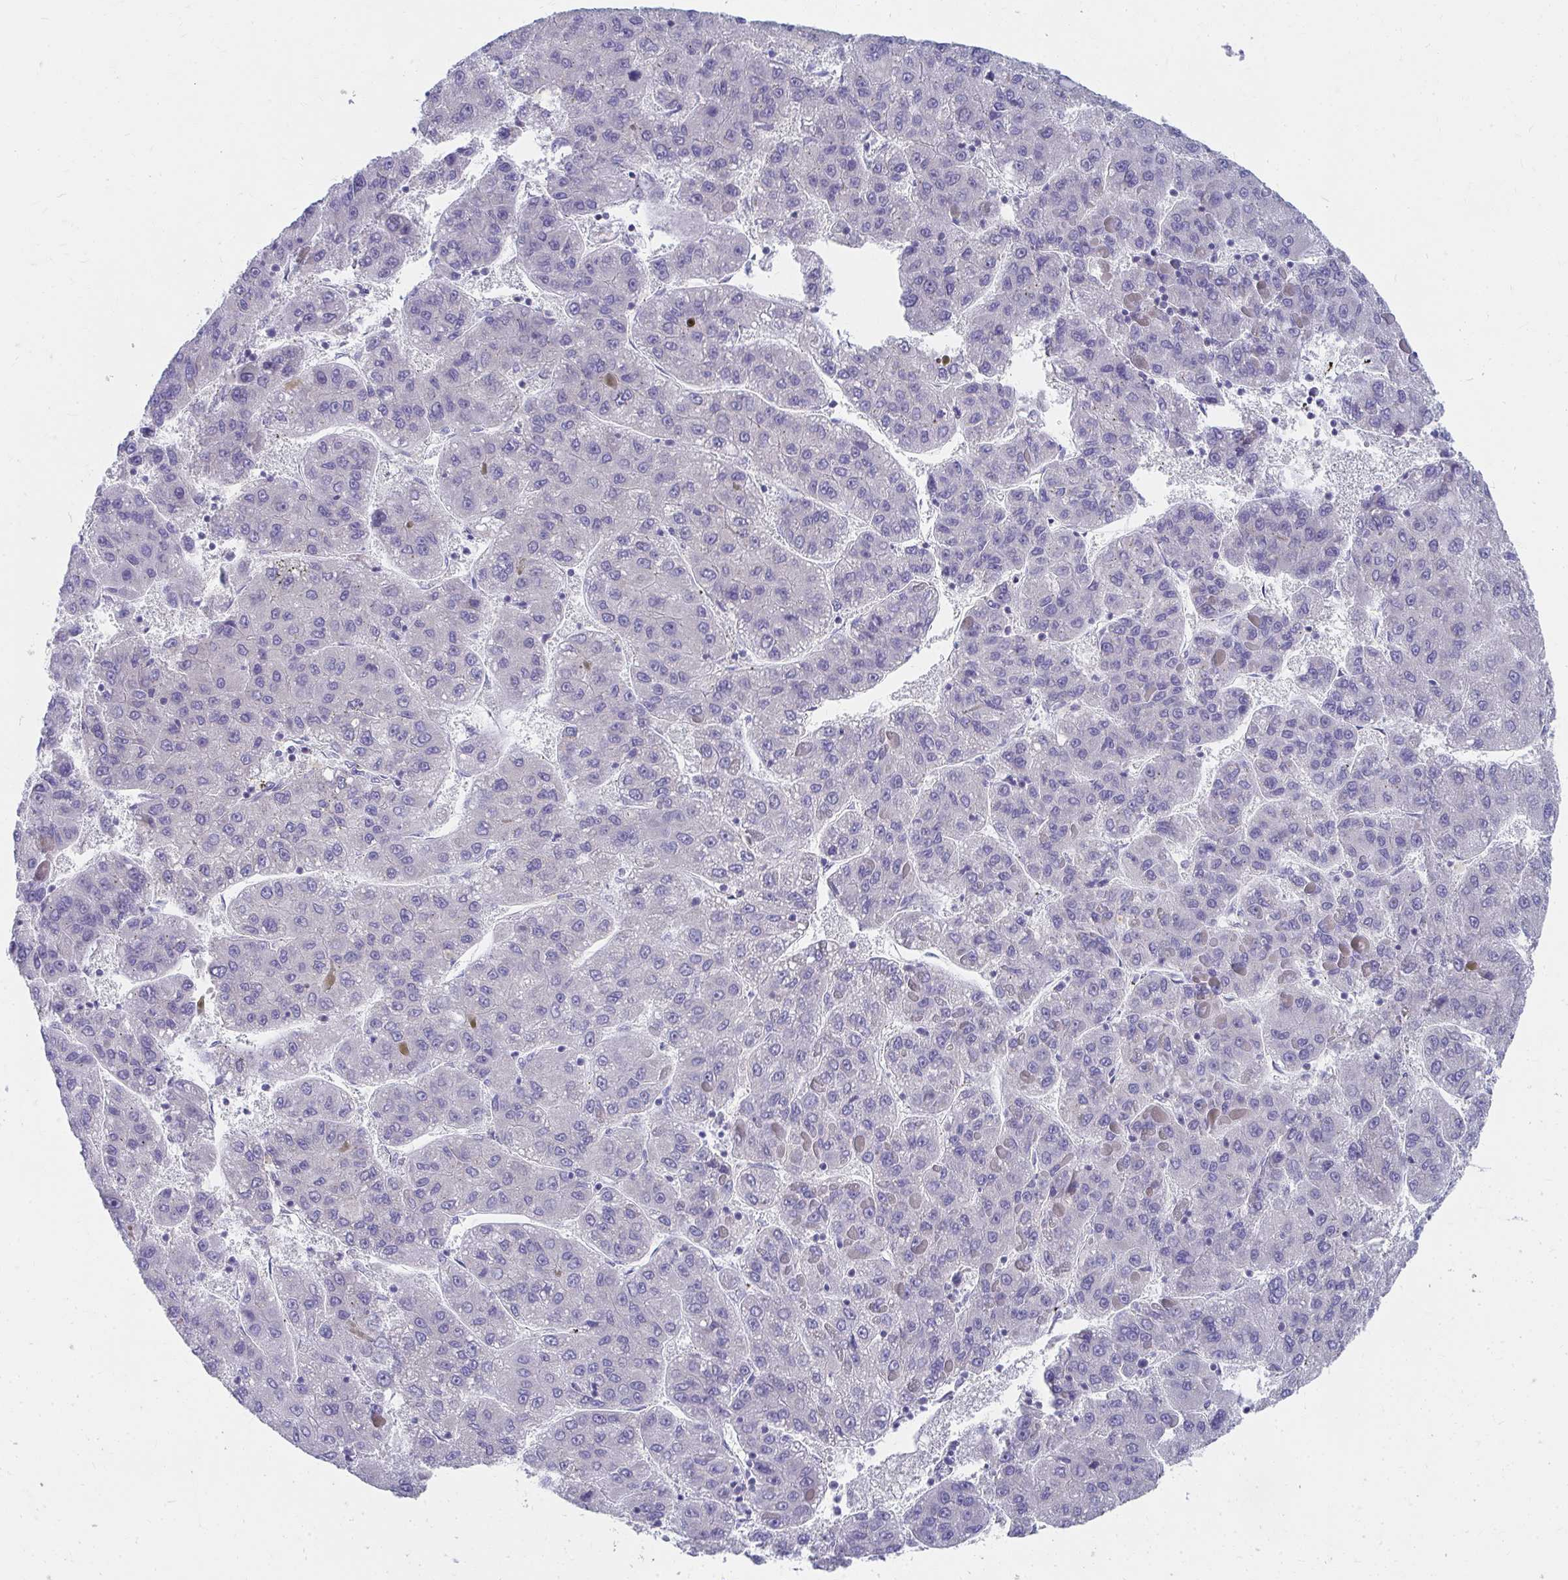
{"staining": {"intensity": "negative", "quantity": "none", "location": "none"}, "tissue": "liver cancer", "cell_type": "Tumor cells", "image_type": "cancer", "snomed": [{"axis": "morphology", "description": "Carcinoma, Hepatocellular, NOS"}, {"axis": "topography", "description": "Liver"}], "caption": "DAB immunohistochemical staining of human liver cancer exhibits no significant staining in tumor cells. (DAB (3,3'-diaminobenzidine) immunohistochemistry (IHC) visualized using brightfield microscopy, high magnification).", "gene": "TMPRSS2", "patient": {"sex": "female", "age": 82}}